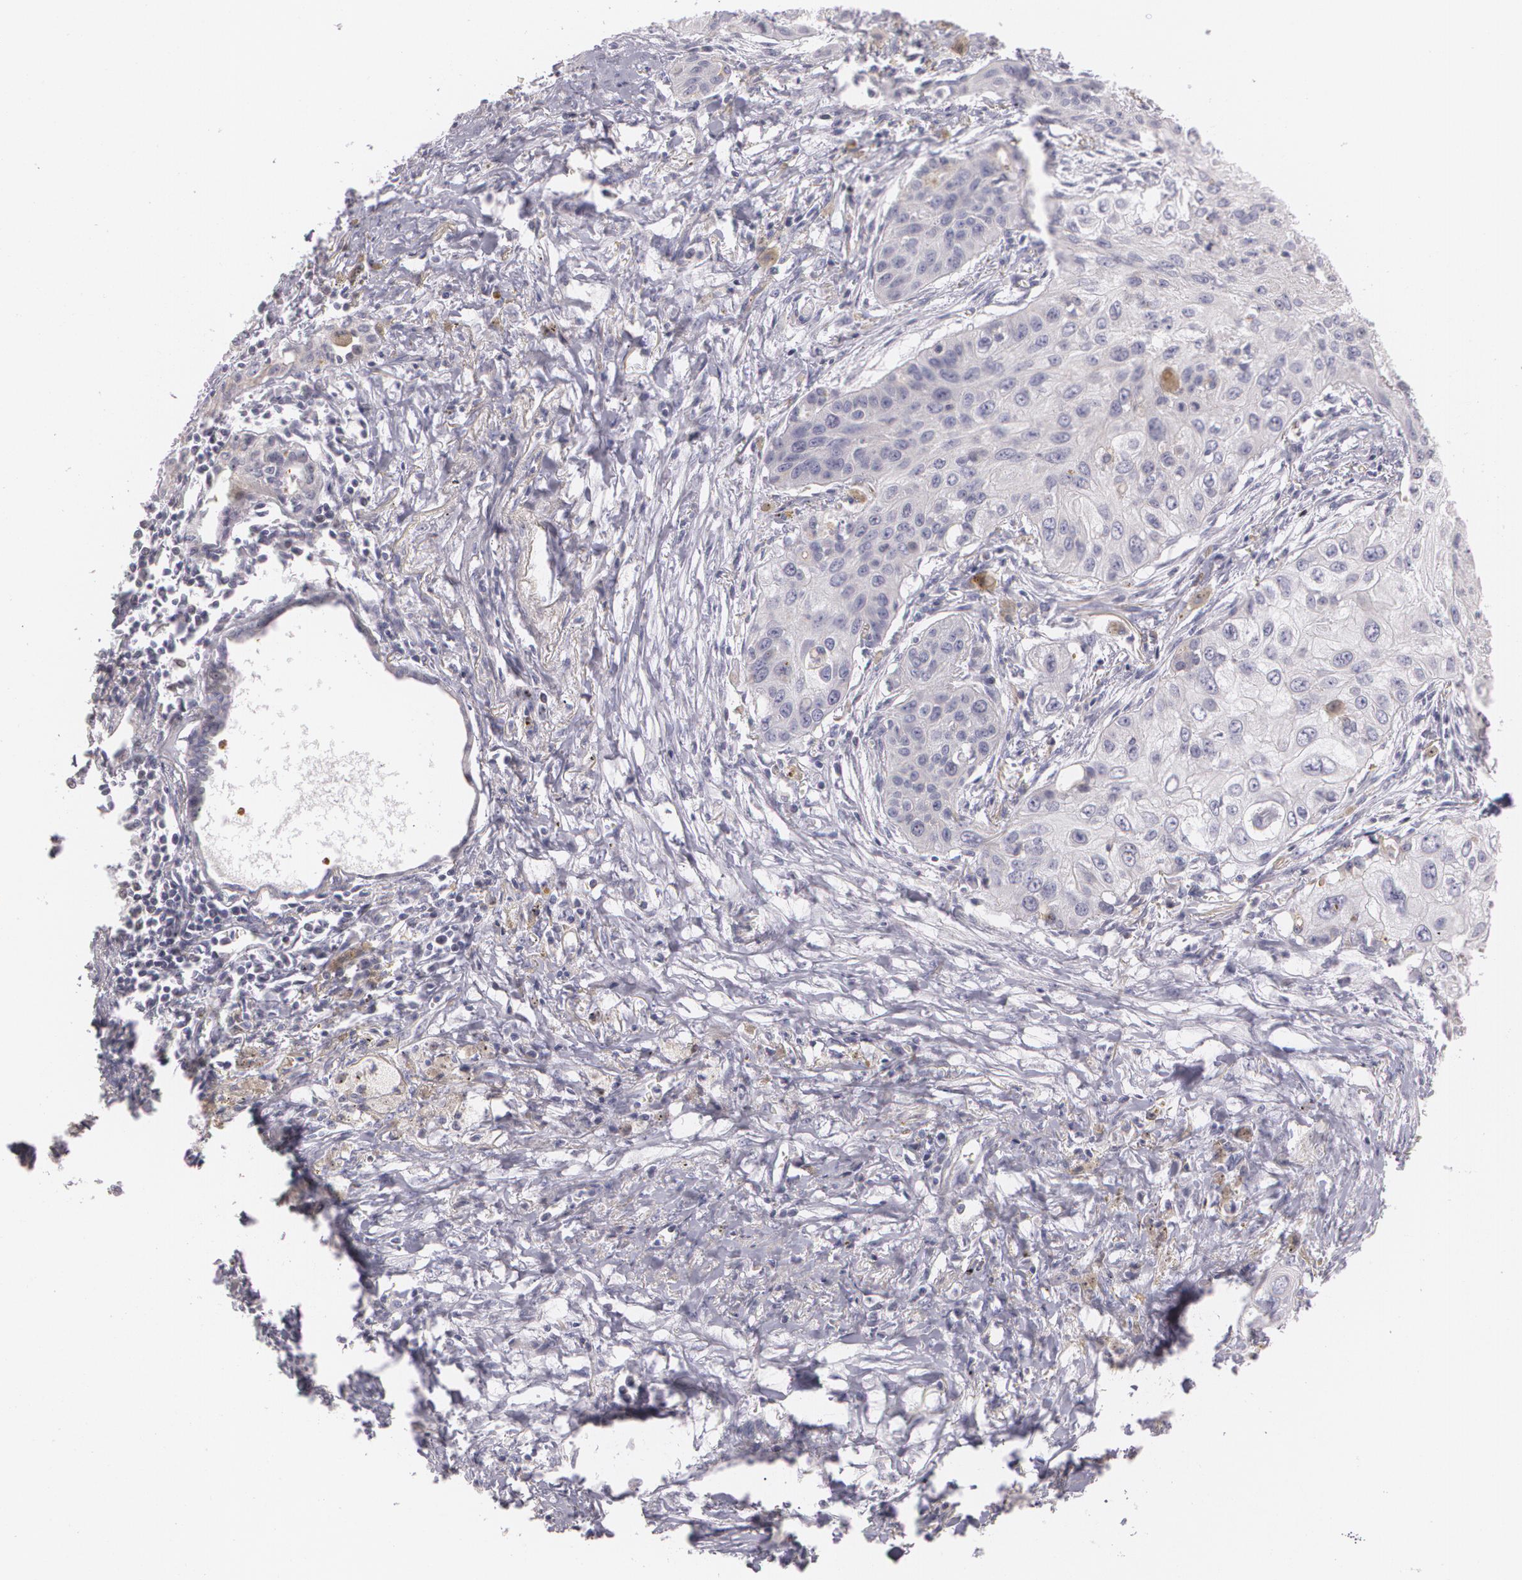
{"staining": {"intensity": "negative", "quantity": "none", "location": "none"}, "tissue": "lung cancer", "cell_type": "Tumor cells", "image_type": "cancer", "snomed": [{"axis": "morphology", "description": "Squamous cell carcinoma, NOS"}, {"axis": "topography", "description": "Lung"}], "caption": "This is a micrograph of immunohistochemistry (IHC) staining of lung cancer (squamous cell carcinoma), which shows no positivity in tumor cells. Nuclei are stained in blue.", "gene": "ZBTB16", "patient": {"sex": "male", "age": 71}}